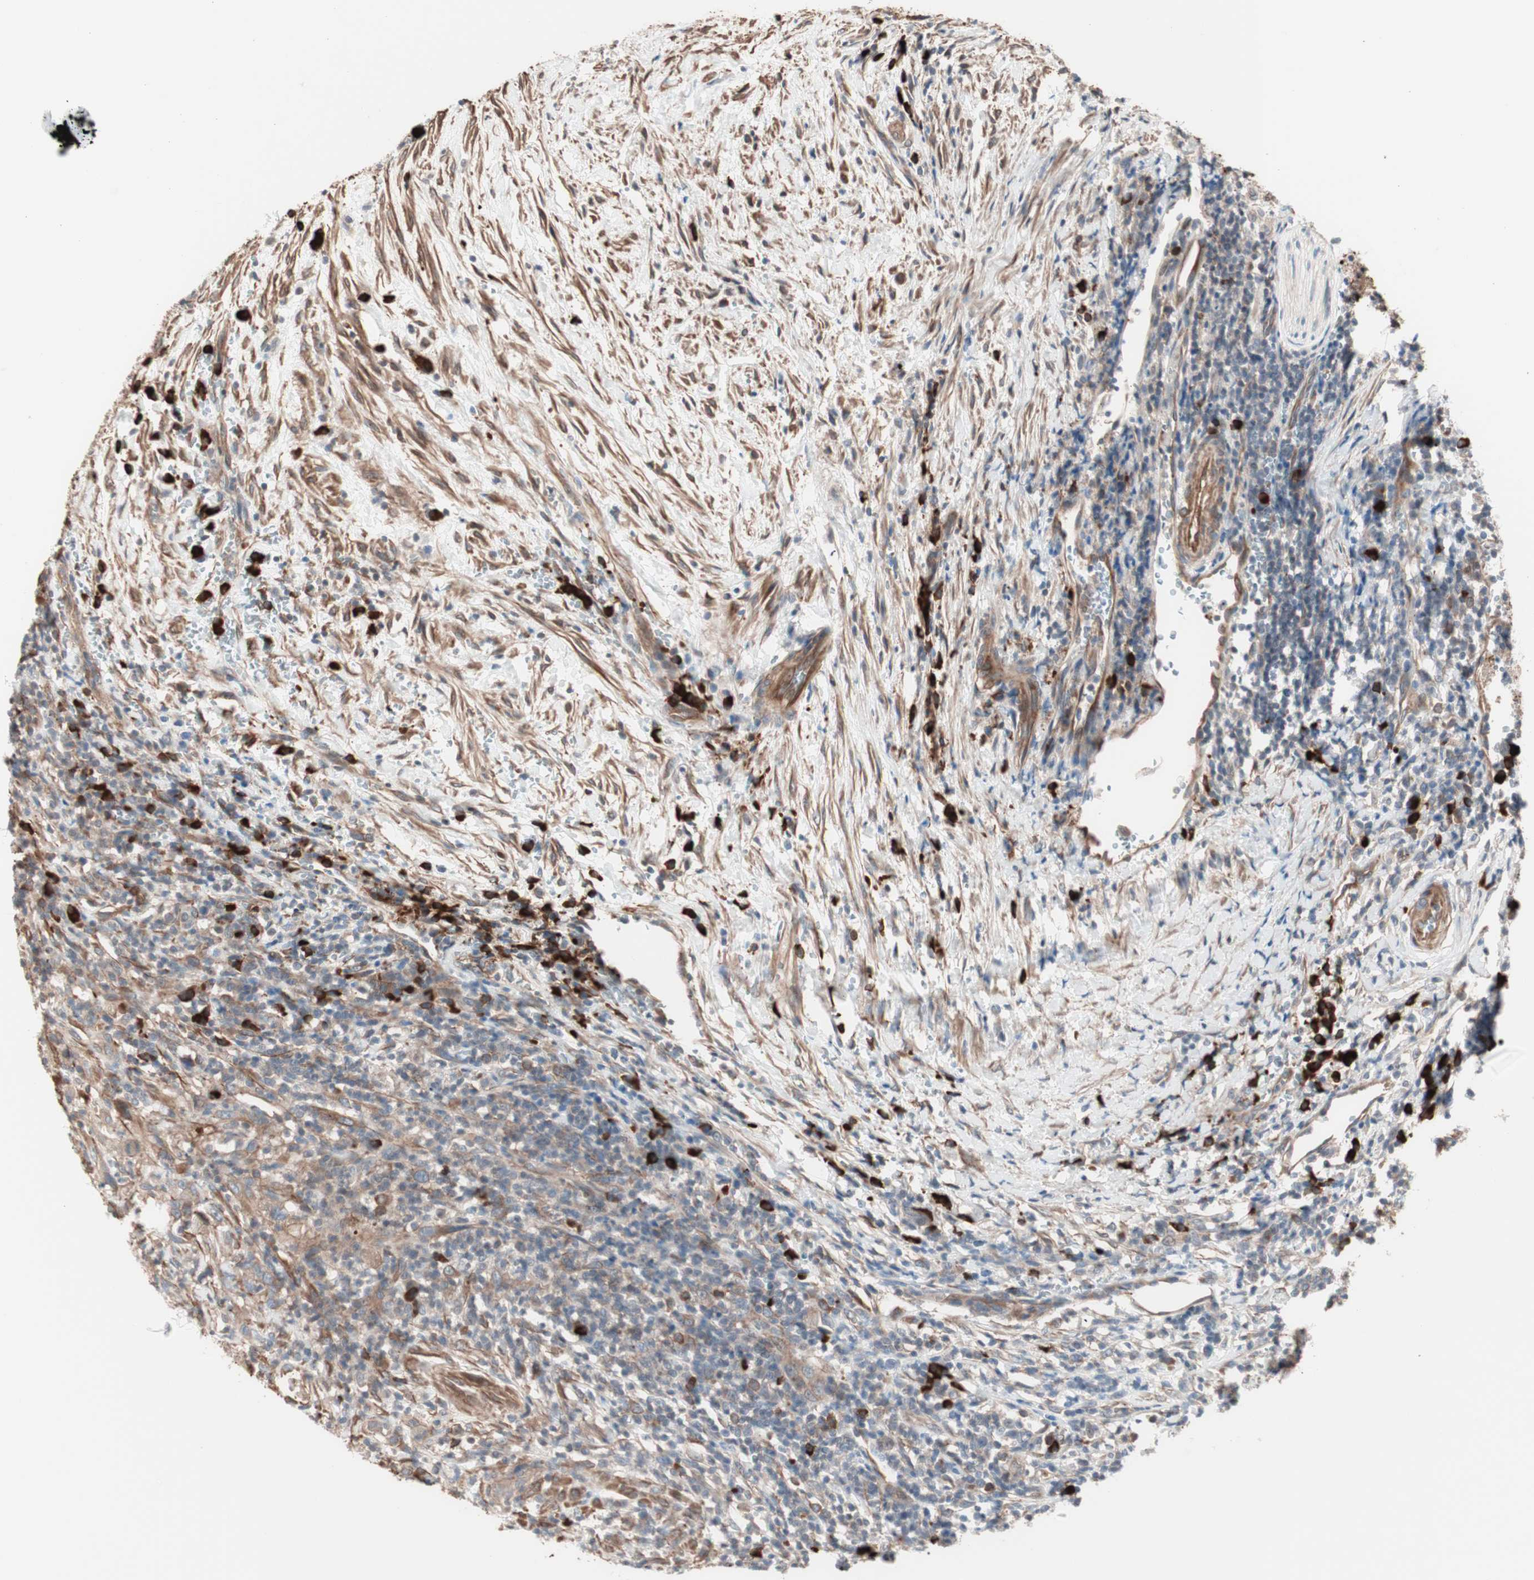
{"staining": {"intensity": "moderate", "quantity": ">75%", "location": "cytoplasmic/membranous"}, "tissue": "urothelial cancer", "cell_type": "Tumor cells", "image_type": "cancer", "snomed": [{"axis": "morphology", "description": "Urothelial carcinoma, High grade"}, {"axis": "topography", "description": "Urinary bladder"}], "caption": "Human urothelial cancer stained with a brown dye displays moderate cytoplasmic/membranous positive expression in about >75% of tumor cells.", "gene": "ALG5", "patient": {"sex": "male", "age": 61}}